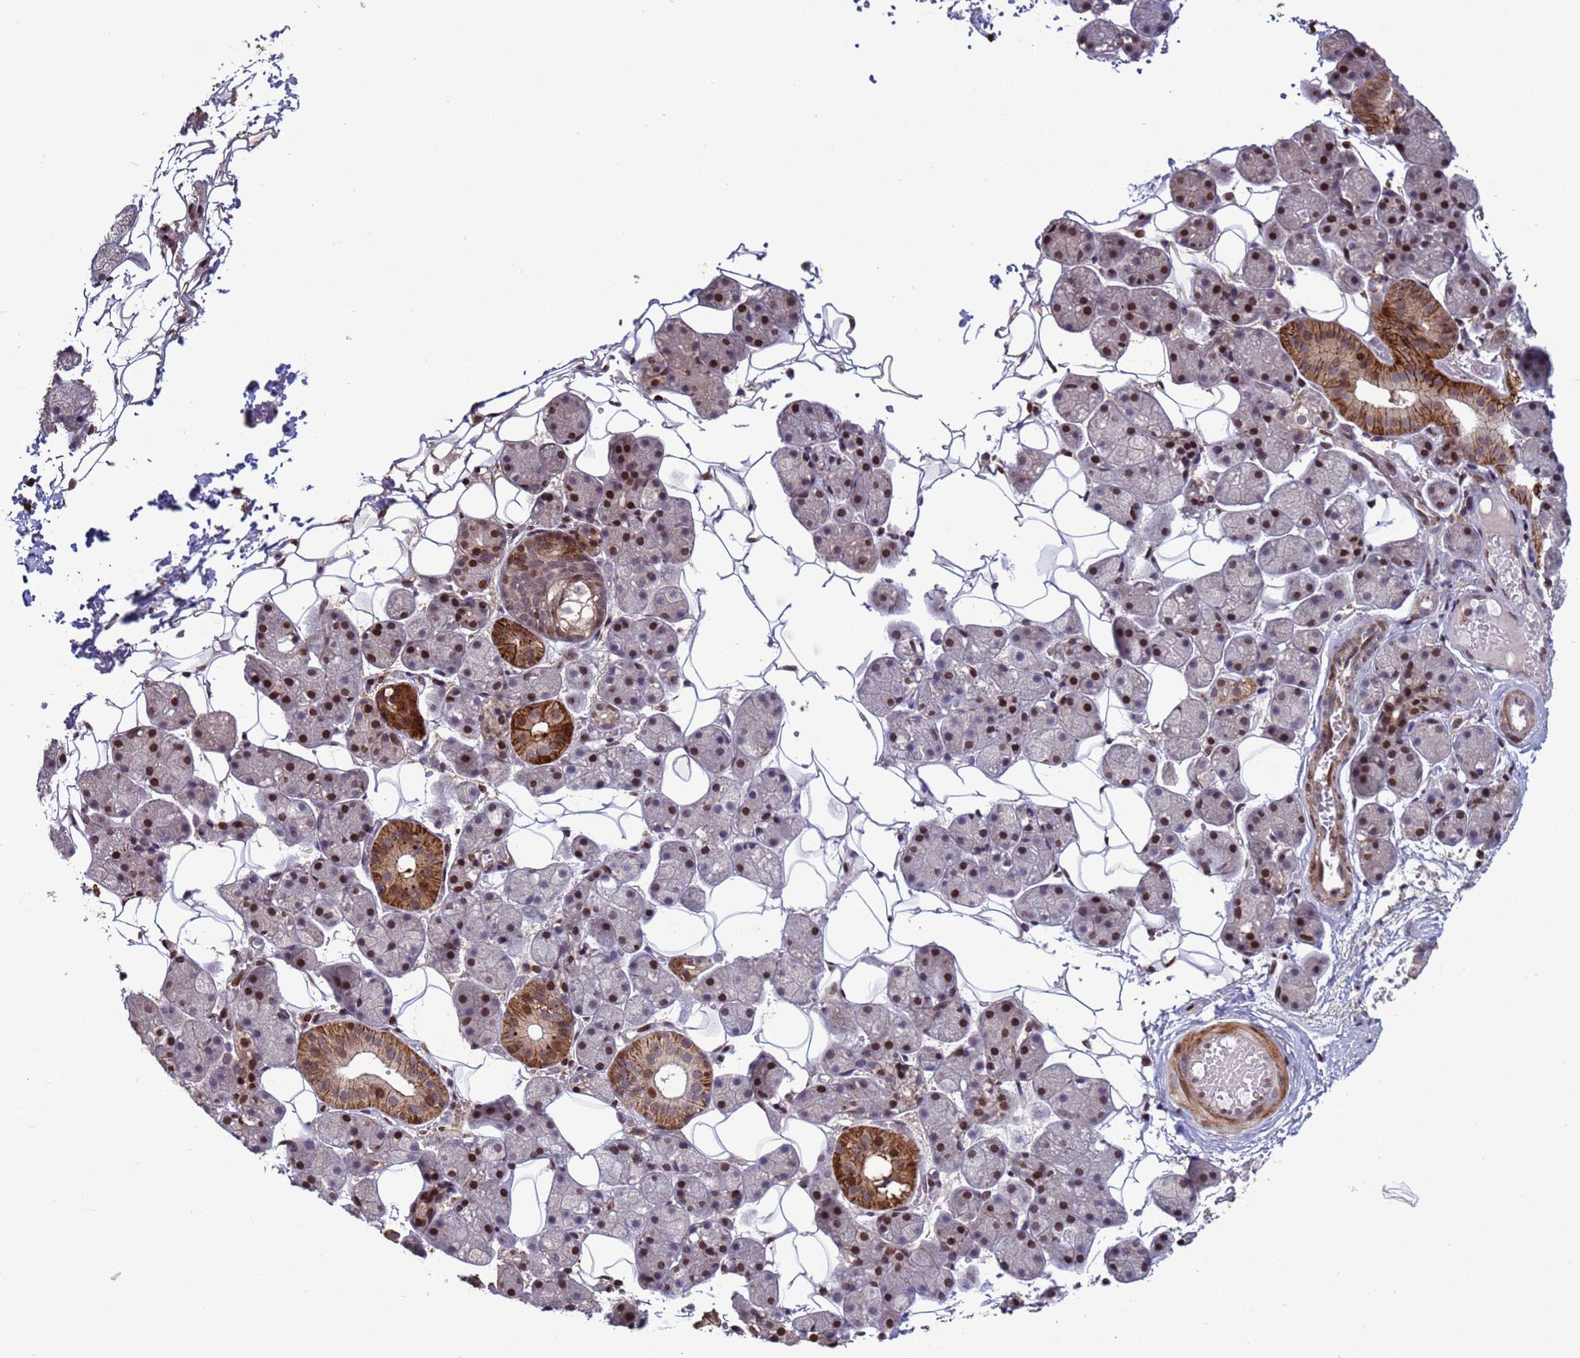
{"staining": {"intensity": "strong", "quantity": "<25%", "location": "cytoplasmic/membranous,nuclear"}, "tissue": "salivary gland", "cell_type": "Glandular cells", "image_type": "normal", "snomed": [{"axis": "morphology", "description": "Normal tissue, NOS"}, {"axis": "topography", "description": "Salivary gland"}], "caption": "This photomicrograph shows immunohistochemistry staining of normal salivary gland, with medium strong cytoplasmic/membranous,nuclear expression in approximately <25% of glandular cells.", "gene": "HGH1", "patient": {"sex": "female", "age": 33}}